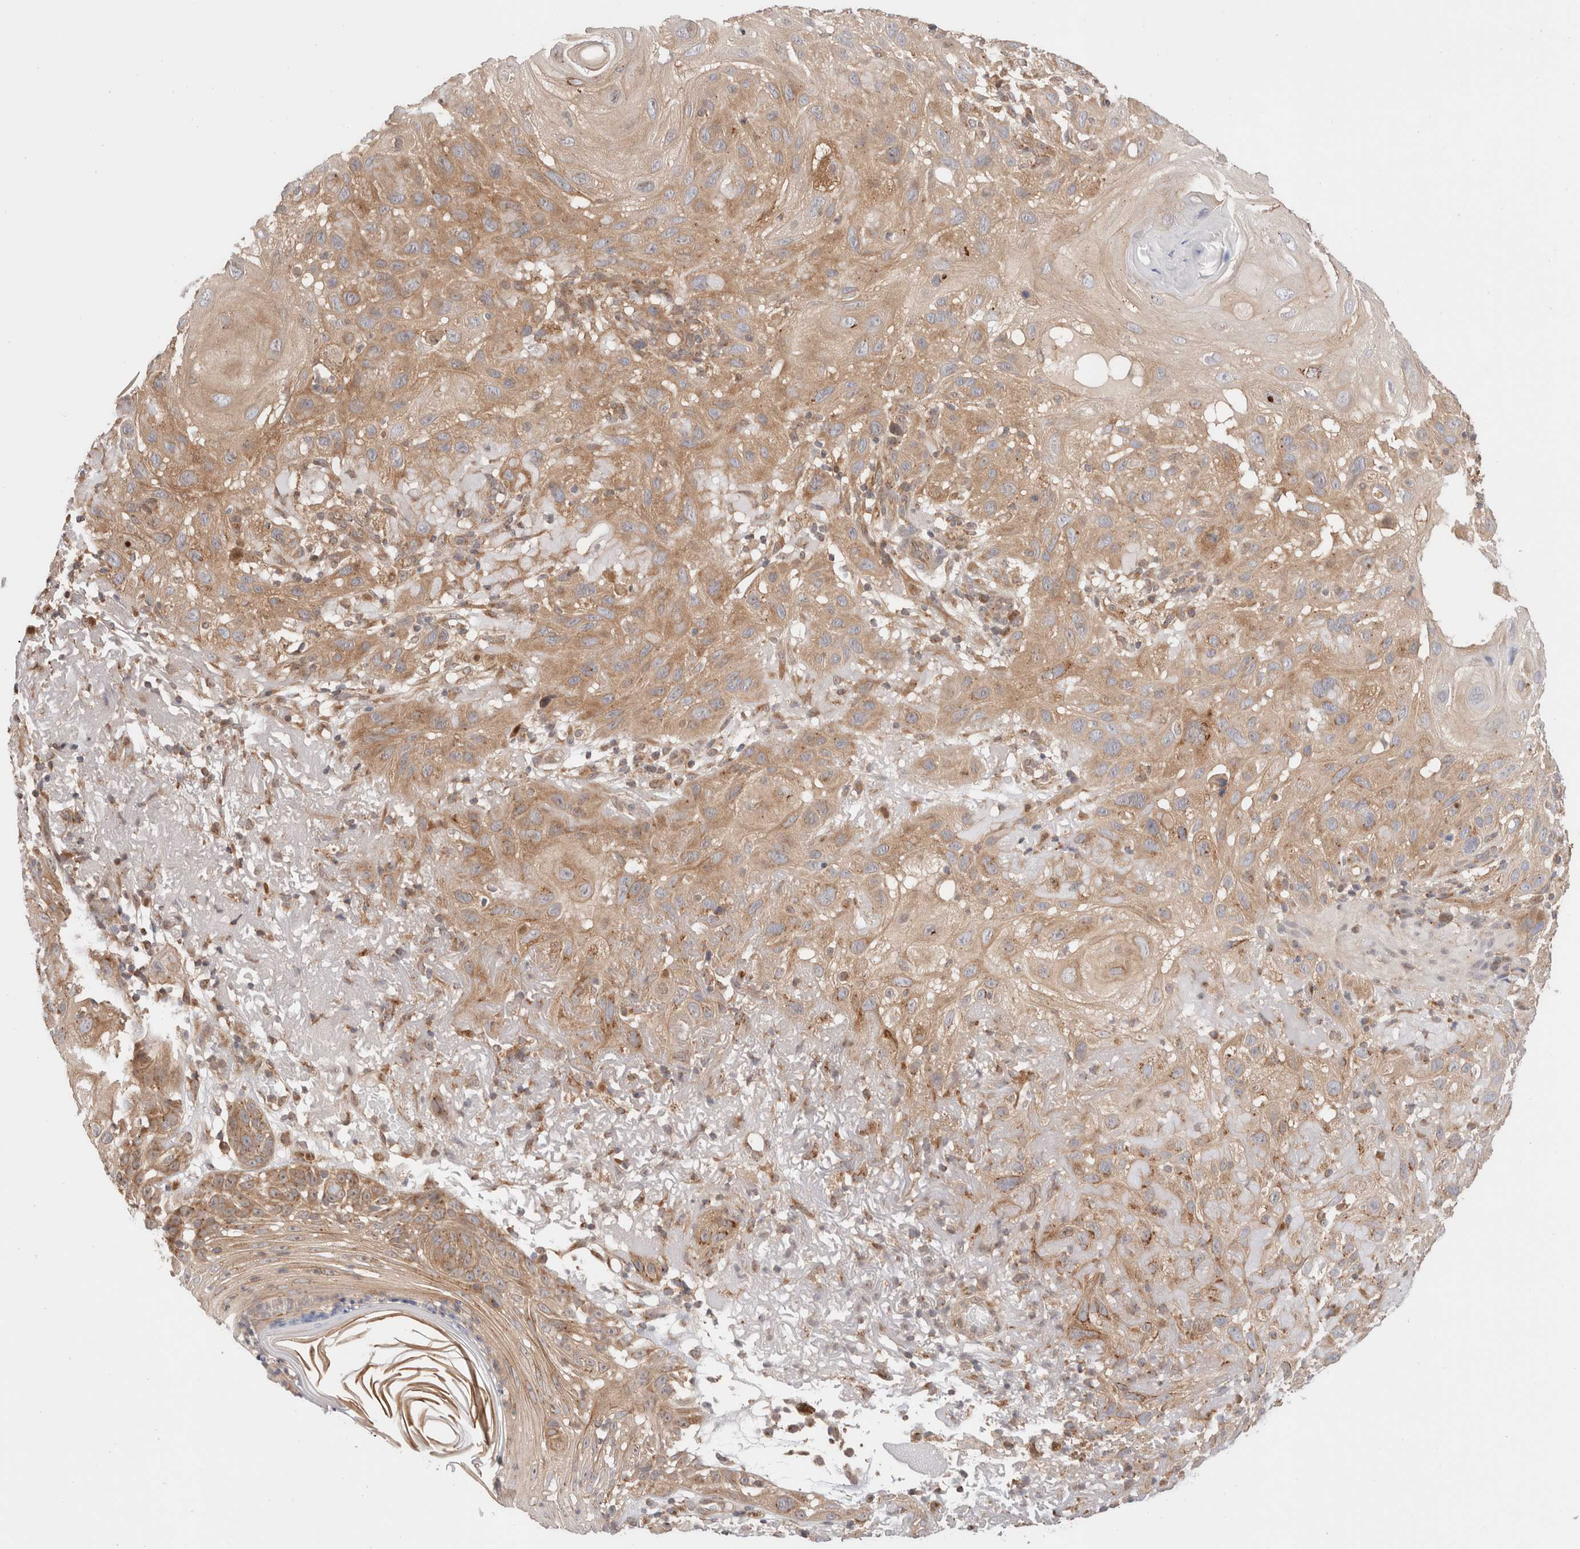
{"staining": {"intensity": "moderate", "quantity": ">75%", "location": "cytoplasmic/membranous"}, "tissue": "skin cancer", "cell_type": "Tumor cells", "image_type": "cancer", "snomed": [{"axis": "morphology", "description": "Squamous cell carcinoma, NOS"}, {"axis": "topography", "description": "Skin"}], "caption": "The image displays staining of skin cancer (squamous cell carcinoma), revealing moderate cytoplasmic/membranous protein expression (brown color) within tumor cells.", "gene": "XKR4", "patient": {"sex": "female", "age": 96}}